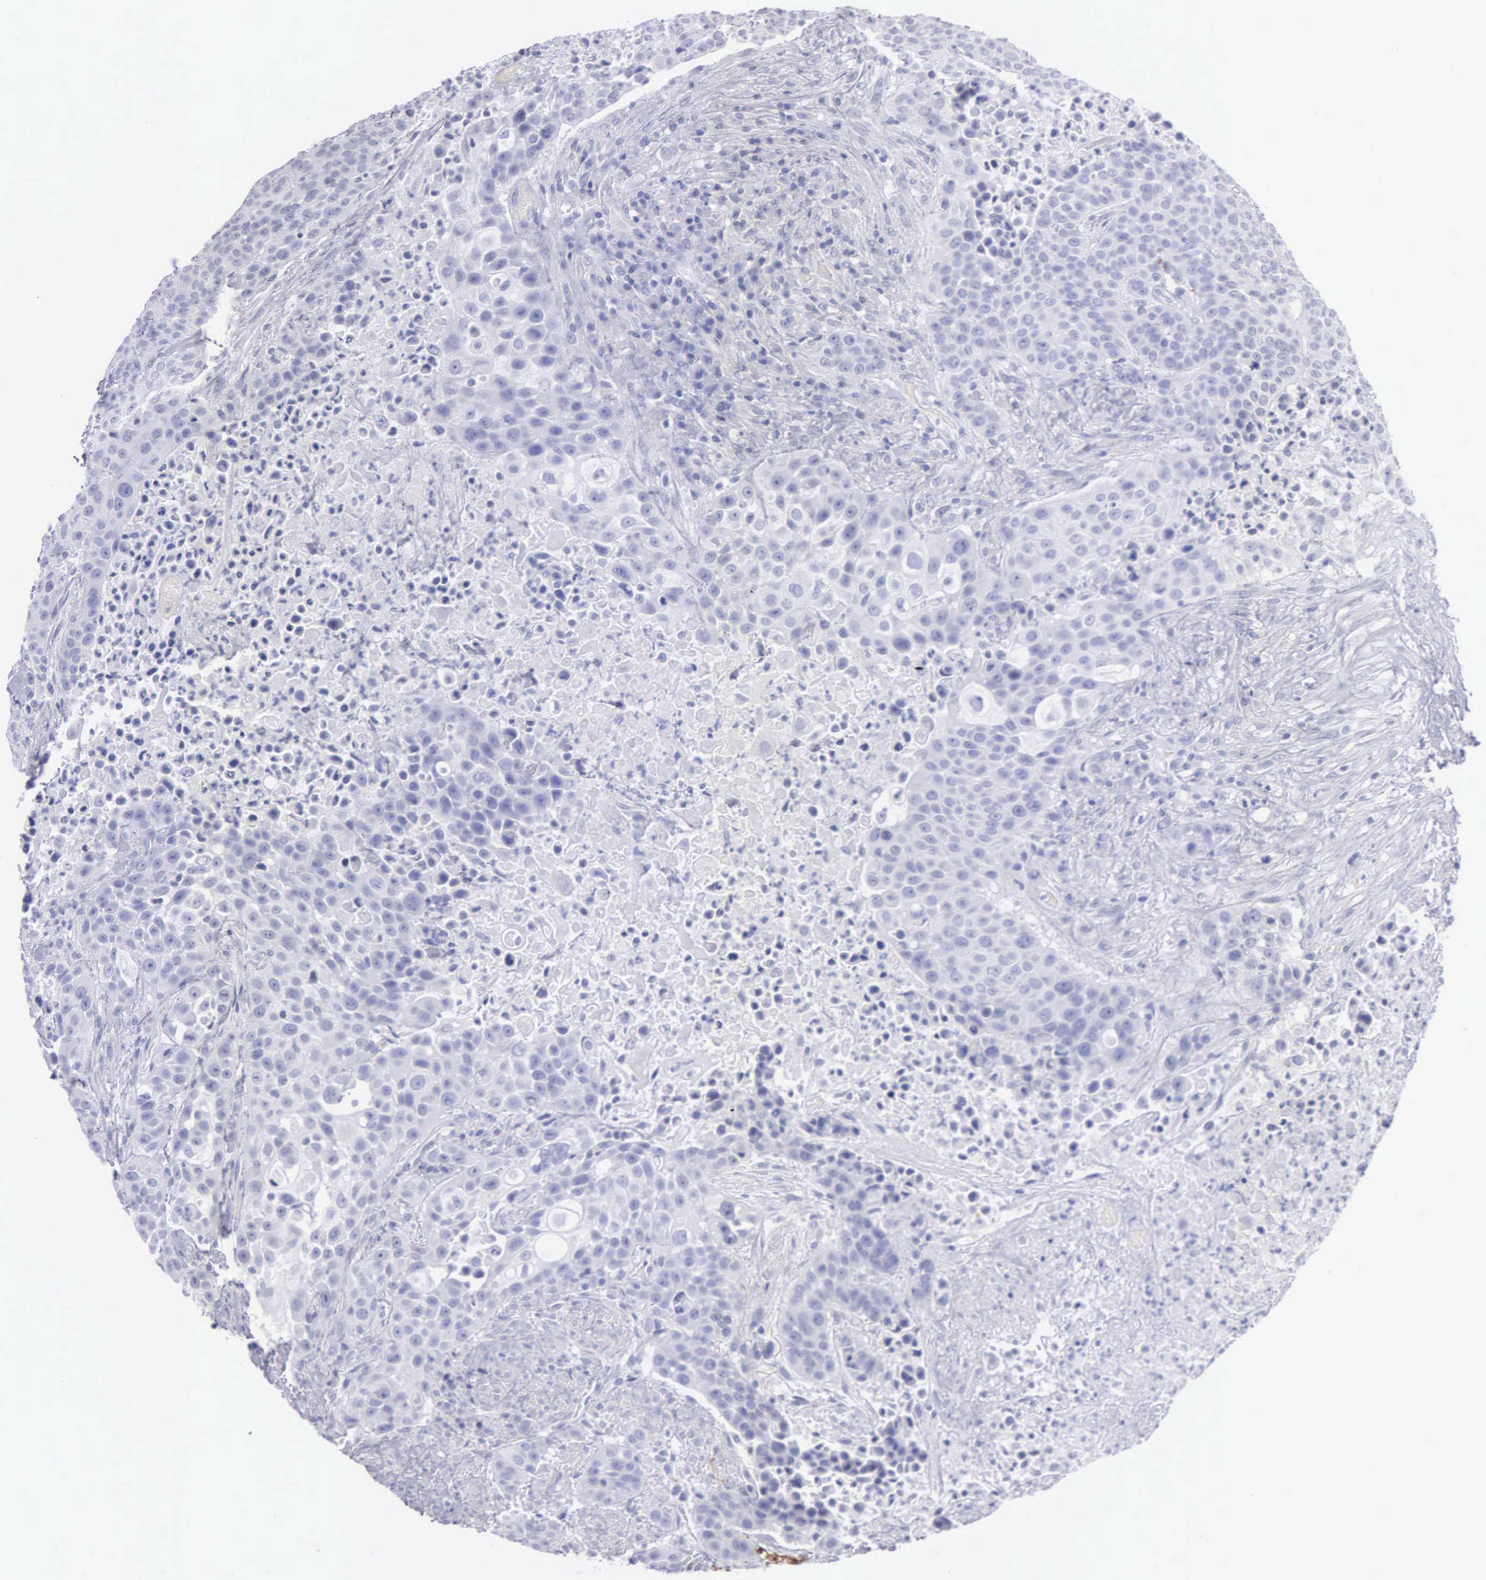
{"staining": {"intensity": "negative", "quantity": "none", "location": "none"}, "tissue": "urothelial cancer", "cell_type": "Tumor cells", "image_type": "cancer", "snomed": [{"axis": "morphology", "description": "Urothelial carcinoma, High grade"}, {"axis": "topography", "description": "Urinary bladder"}], "caption": "Histopathology image shows no significant protein positivity in tumor cells of urothelial cancer.", "gene": "FBLN5", "patient": {"sex": "male", "age": 74}}